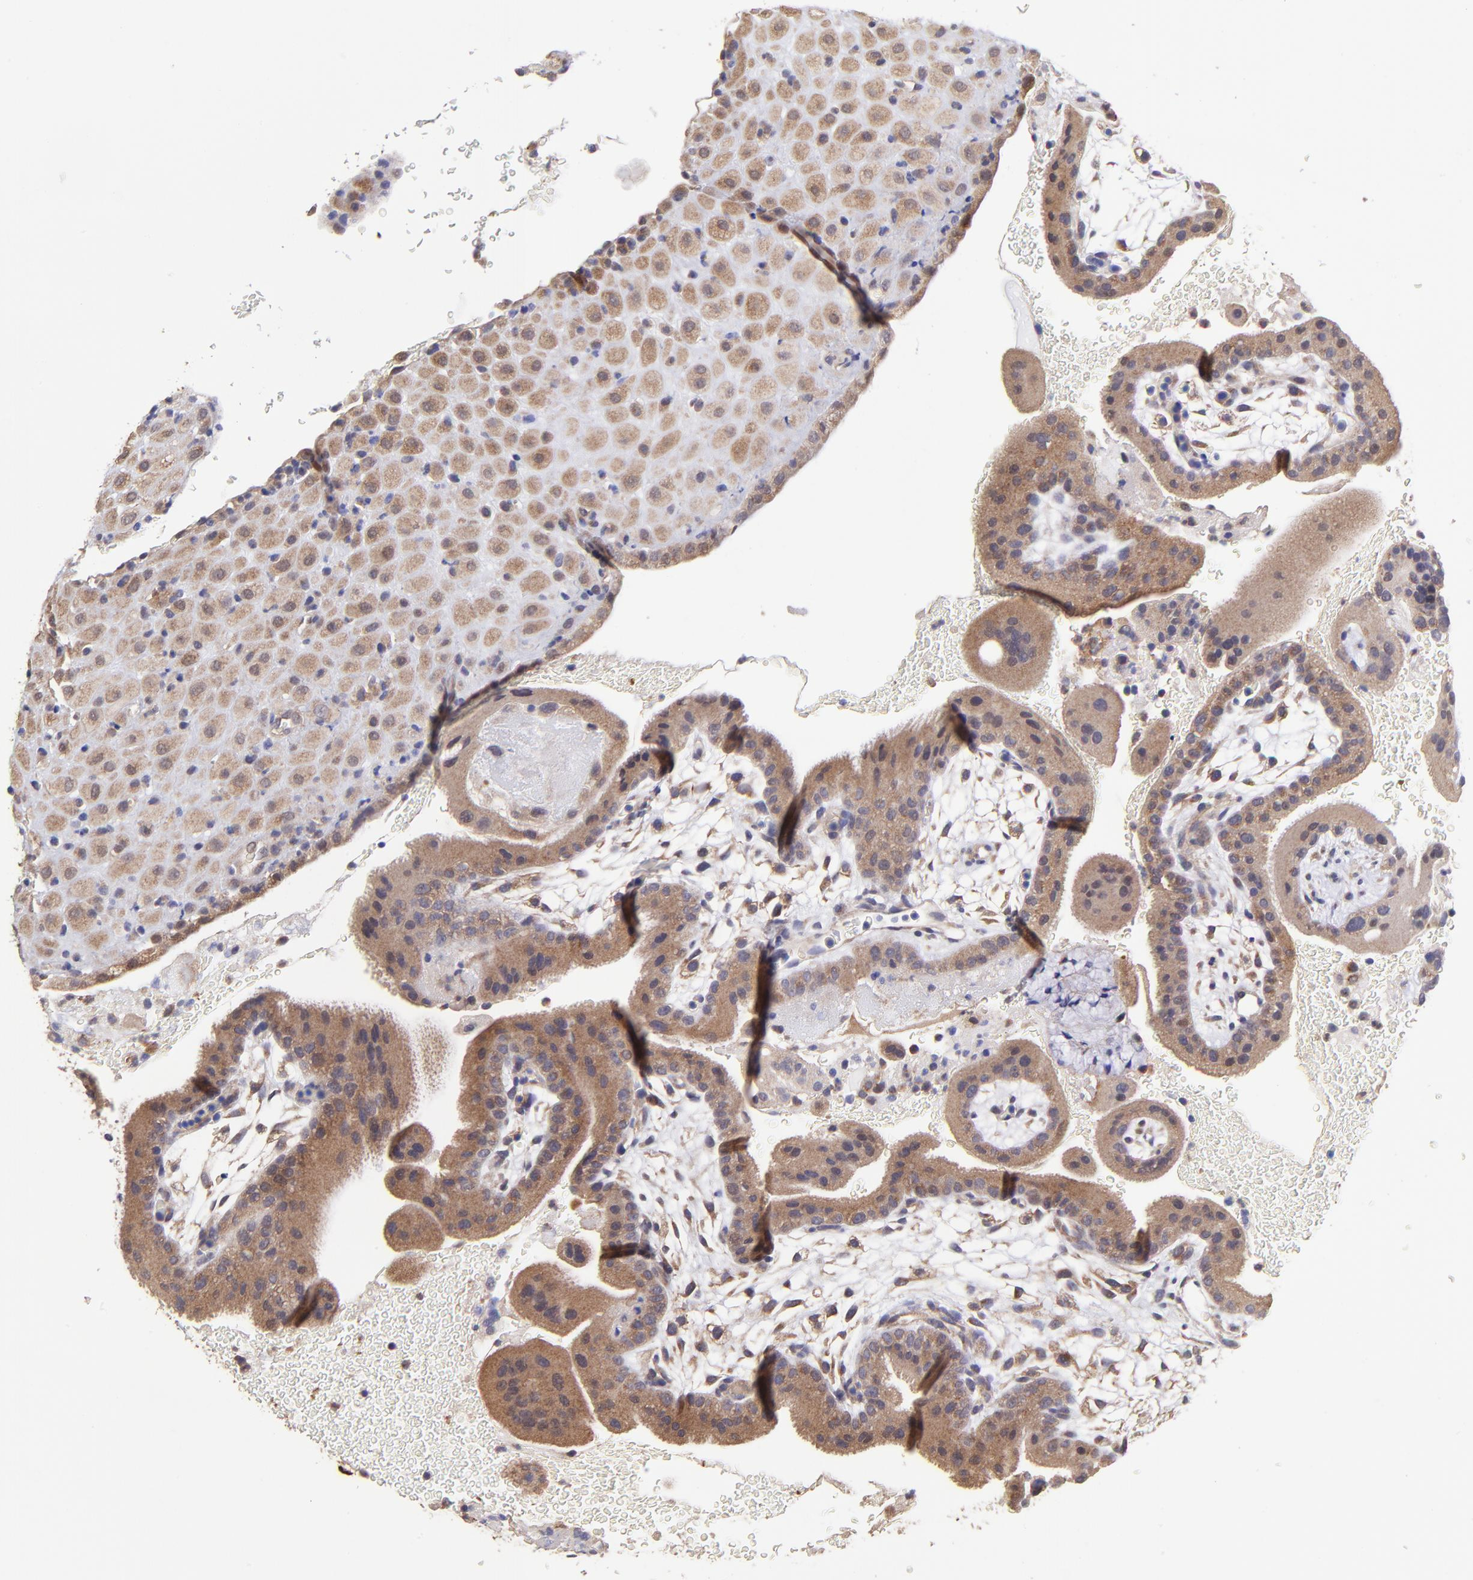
{"staining": {"intensity": "moderate", "quantity": ">75%", "location": "cytoplasmic/membranous"}, "tissue": "placenta", "cell_type": "Decidual cells", "image_type": "normal", "snomed": [{"axis": "morphology", "description": "Normal tissue, NOS"}, {"axis": "topography", "description": "Placenta"}], "caption": "Human placenta stained with a brown dye displays moderate cytoplasmic/membranous positive staining in about >75% of decidual cells.", "gene": "NSF", "patient": {"sex": "female", "age": 19}}